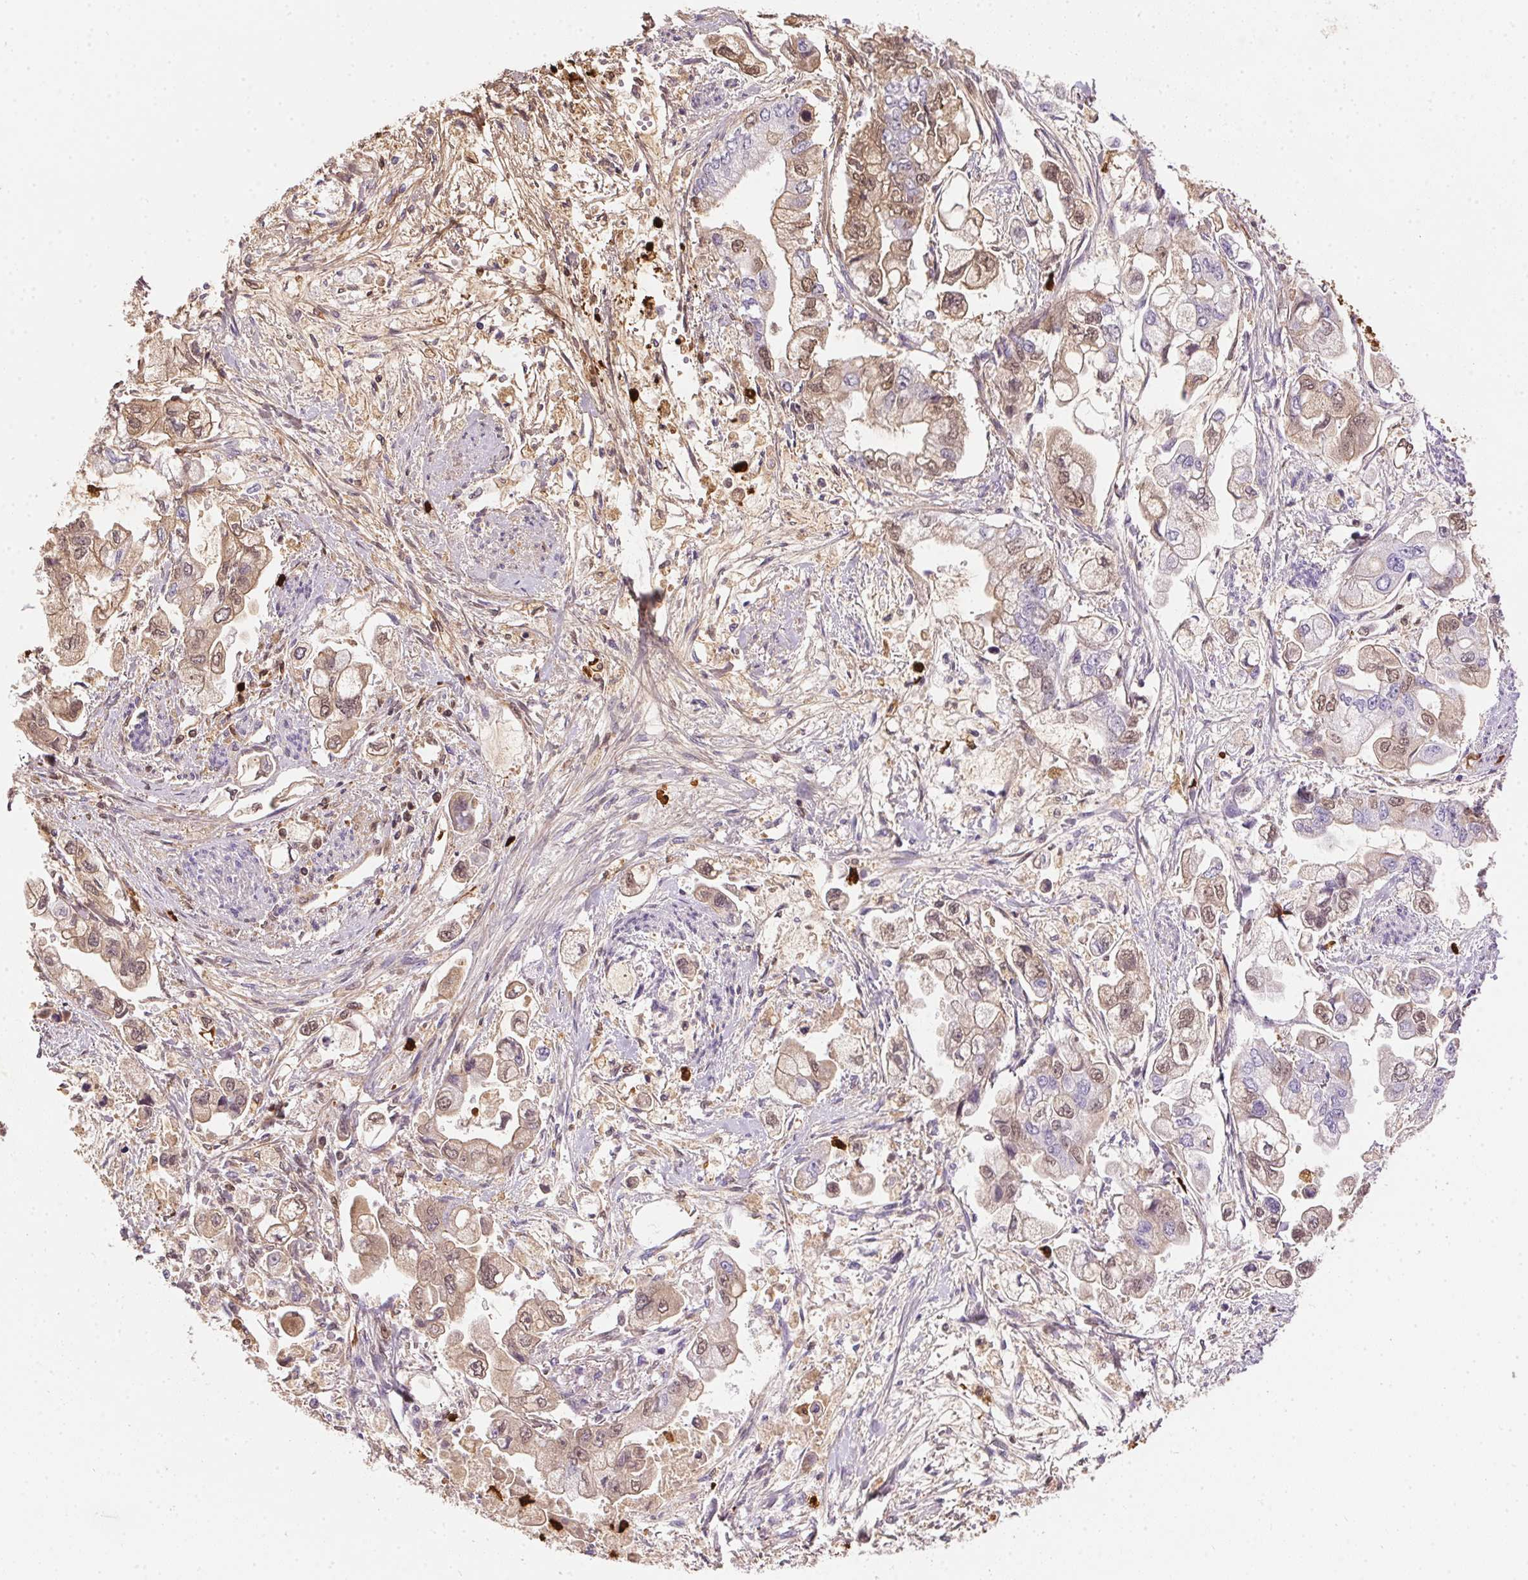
{"staining": {"intensity": "moderate", "quantity": "<25%", "location": "cytoplasmic/membranous,nuclear"}, "tissue": "stomach cancer", "cell_type": "Tumor cells", "image_type": "cancer", "snomed": [{"axis": "morphology", "description": "Normal tissue, NOS"}, {"axis": "morphology", "description": "Adenocarcinoma, NOS"}, {"axis": "topography", "description": "Stomach"}], "caption": "Protein staining demonstrates moderate cytoplasmic/membranous and nuclear staining in approximately <25% of tumor cells in stomach cancer (adenocarcinoma). The staining was performed using DAB to visualize the protein expression in brown, while the nuclei were stained in blue with hematoxylin (Magnification: 20x).", "gene": "ORM1", "patient": {"sex": "male", "age": 62}}